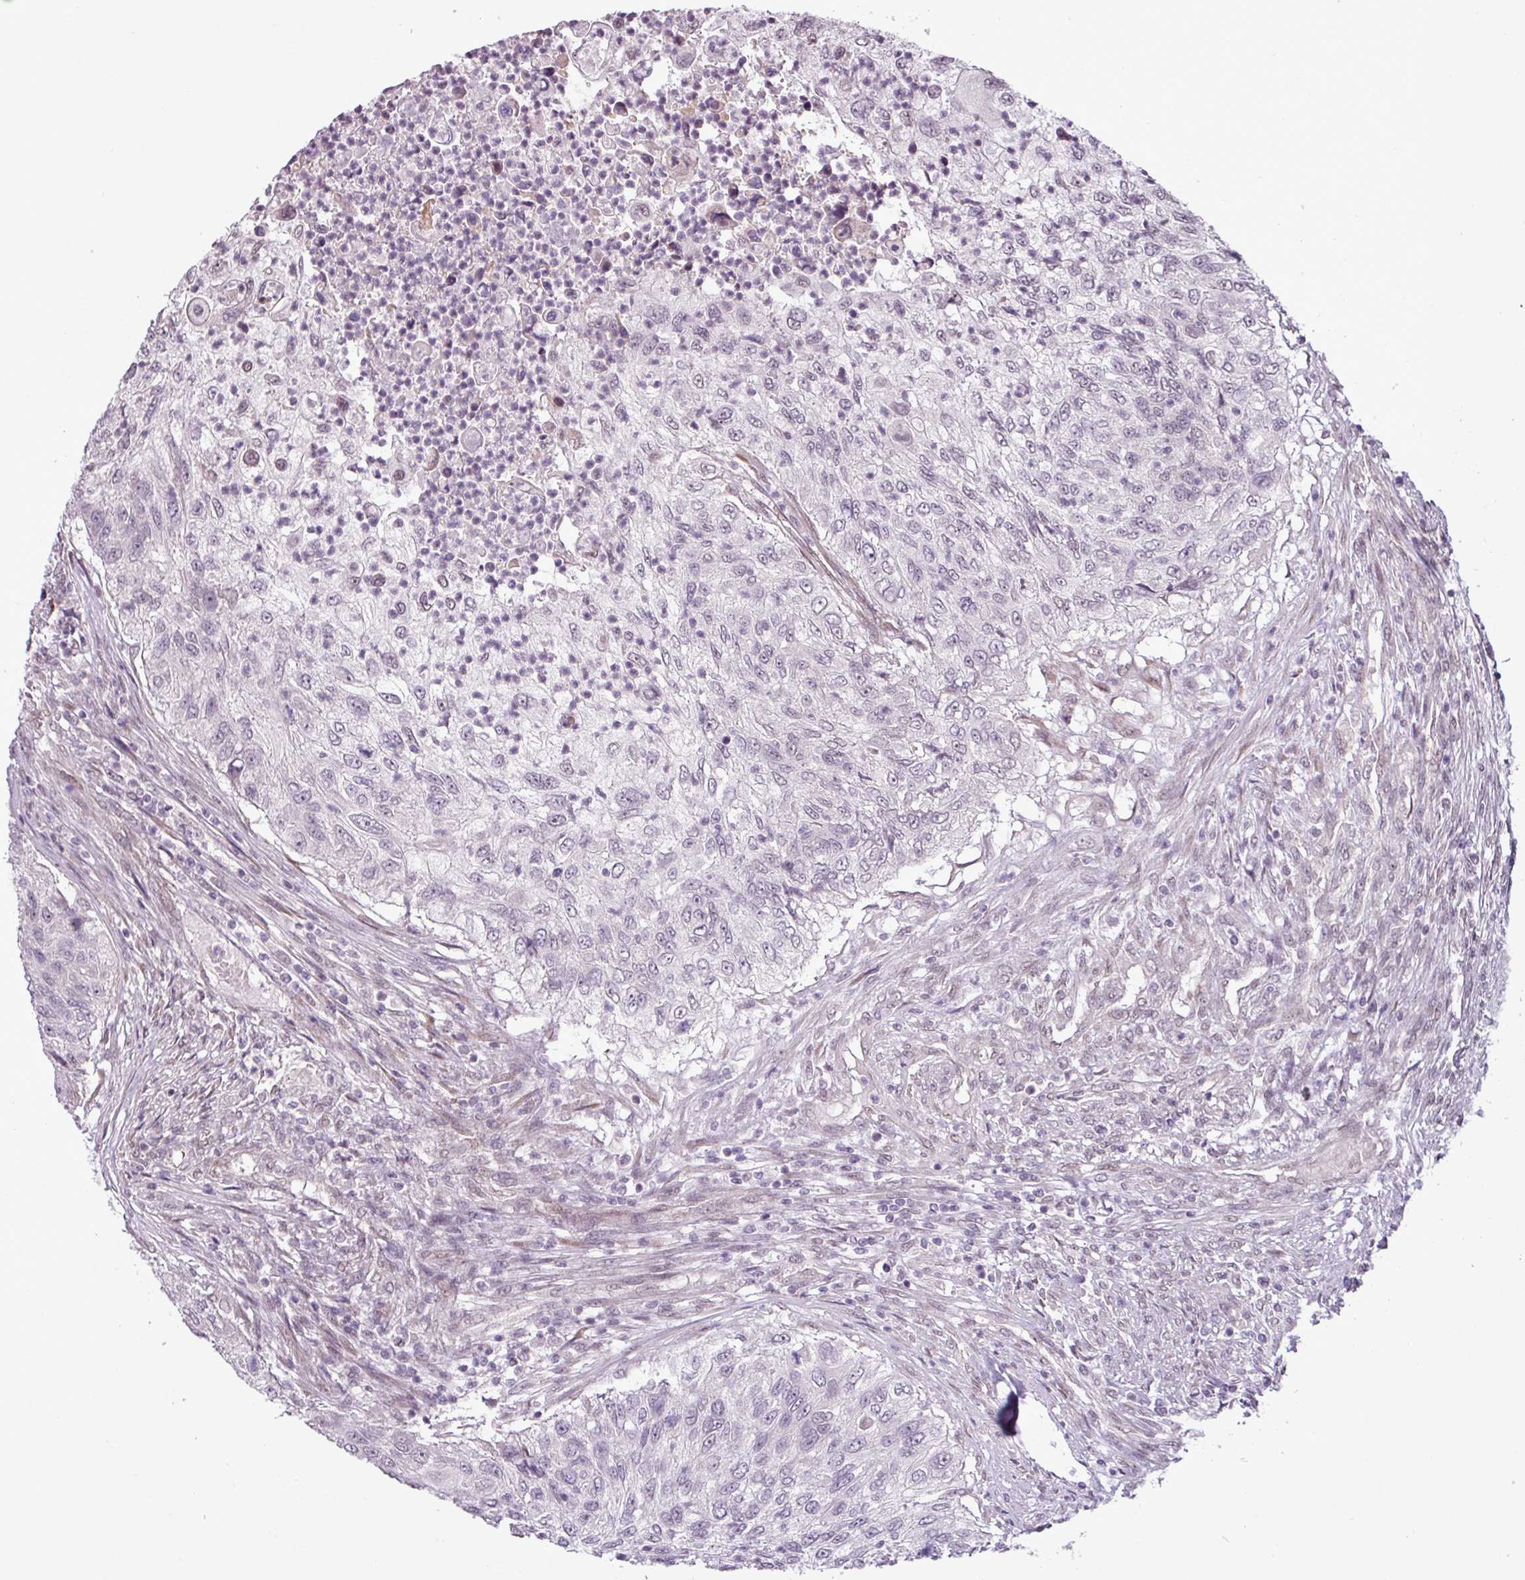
{"staining": {"intensity": "negative", "quantity": "none", "location": "none"}, "tissue": "urothelial cancer", "cell_type": "Tumor cells", "image_type": "cancer", "snomed": [{"axis": "morphology", "description": "Urothelial carcinoma, High grade"}, {"axis": "topography", "description": "Urinary bladder"}], "caption": "Tumor cells show no significant expression in high-grade urothelial carcinoma.", "gene": "GPT2", "patient": {"sex": "female", "age": 60}}